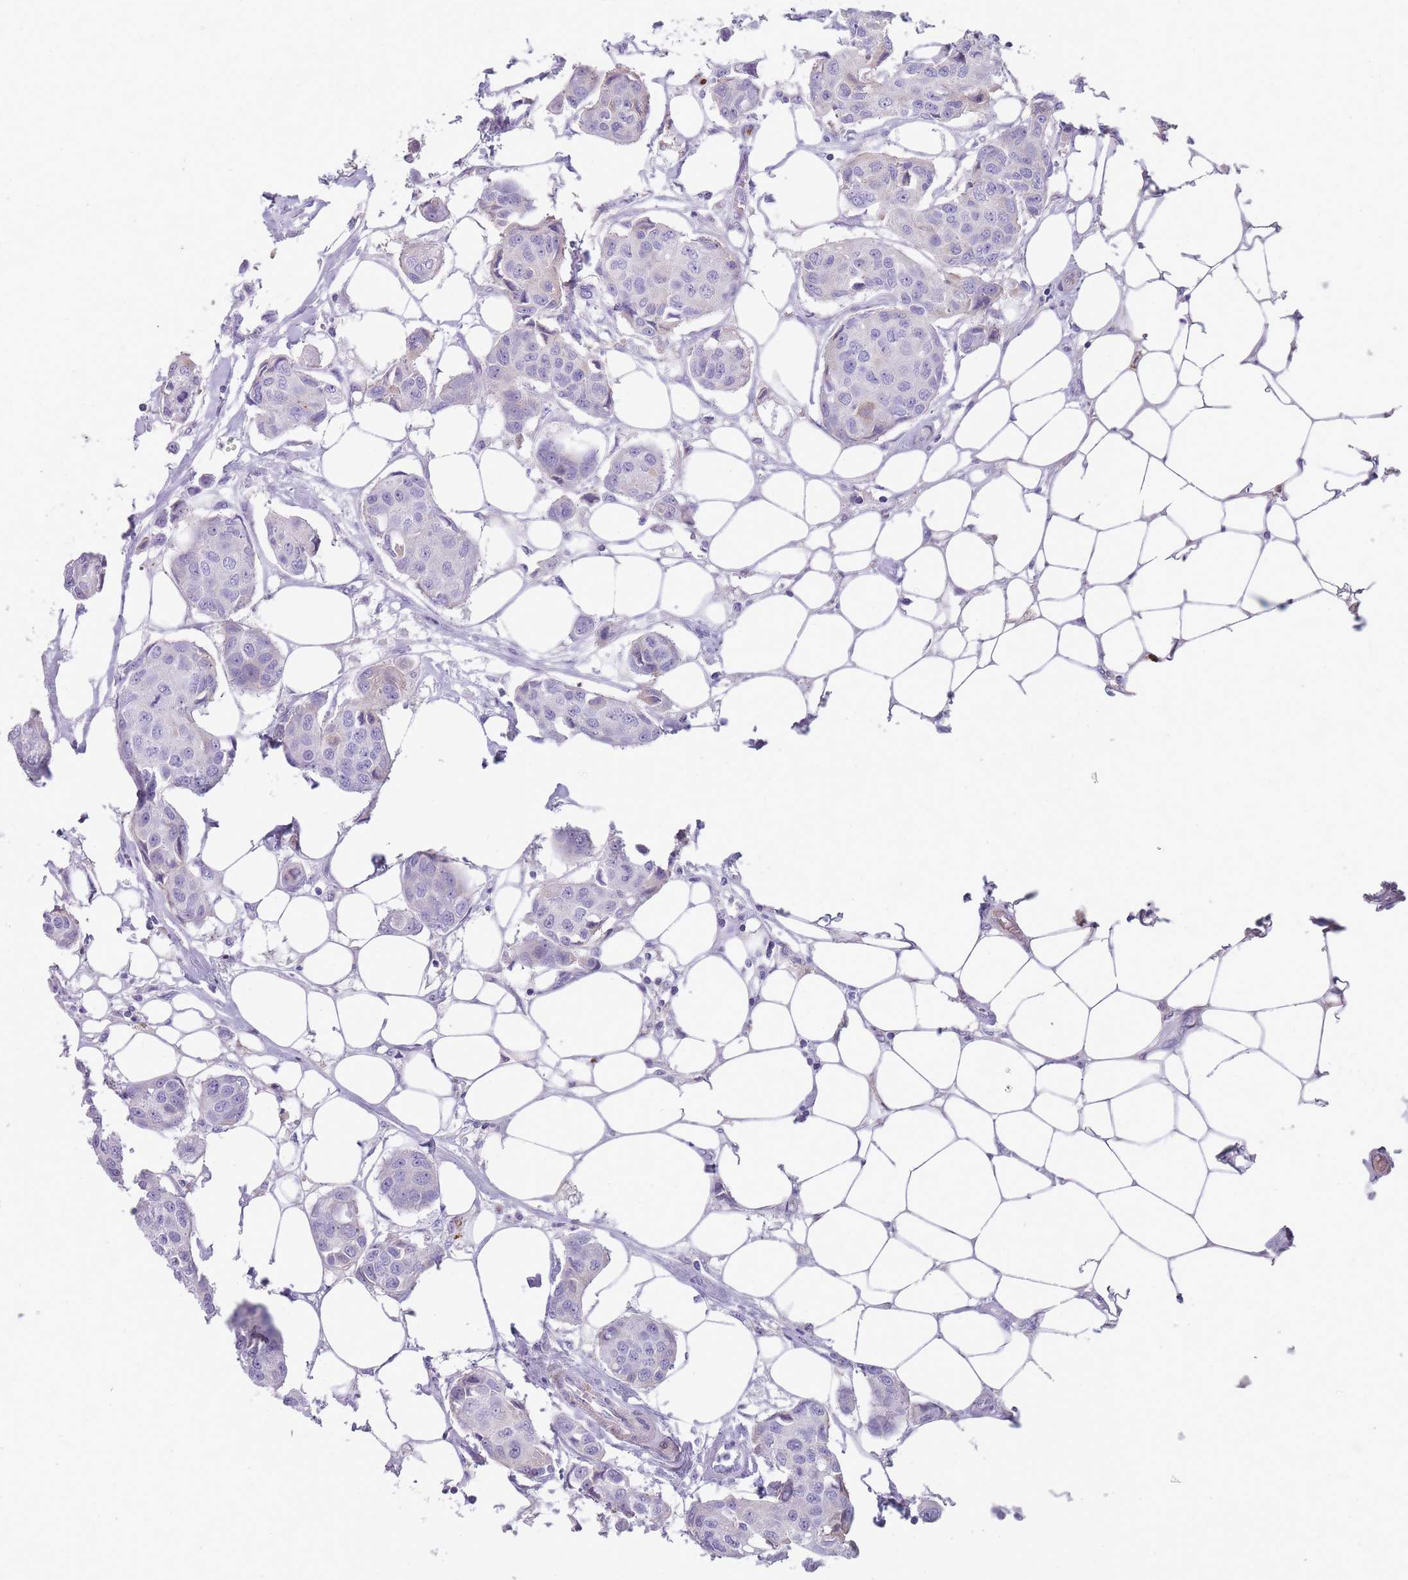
{"staining": {"intensity": "negative", "quantity": "none", "location": "none"}, "tissue": "breast cancer", "cell_type": "Tumor cells", "image_type": "cancer", "snomed": [{"axis": "morphology", "description": "Duct carcinoma"}, {"axis": "topography", "description": "Breast"}, {"axis": "topography", "description": "Lymph node"}], "caption": "High power microscopy image of an immunohistochemistry (IHC) photomicrograph of intraductal carcinoma (breast), revealing no significant staining in tumor cells.", "gene": "CR1L", "patient": {"sex": "female", "age": 80}}